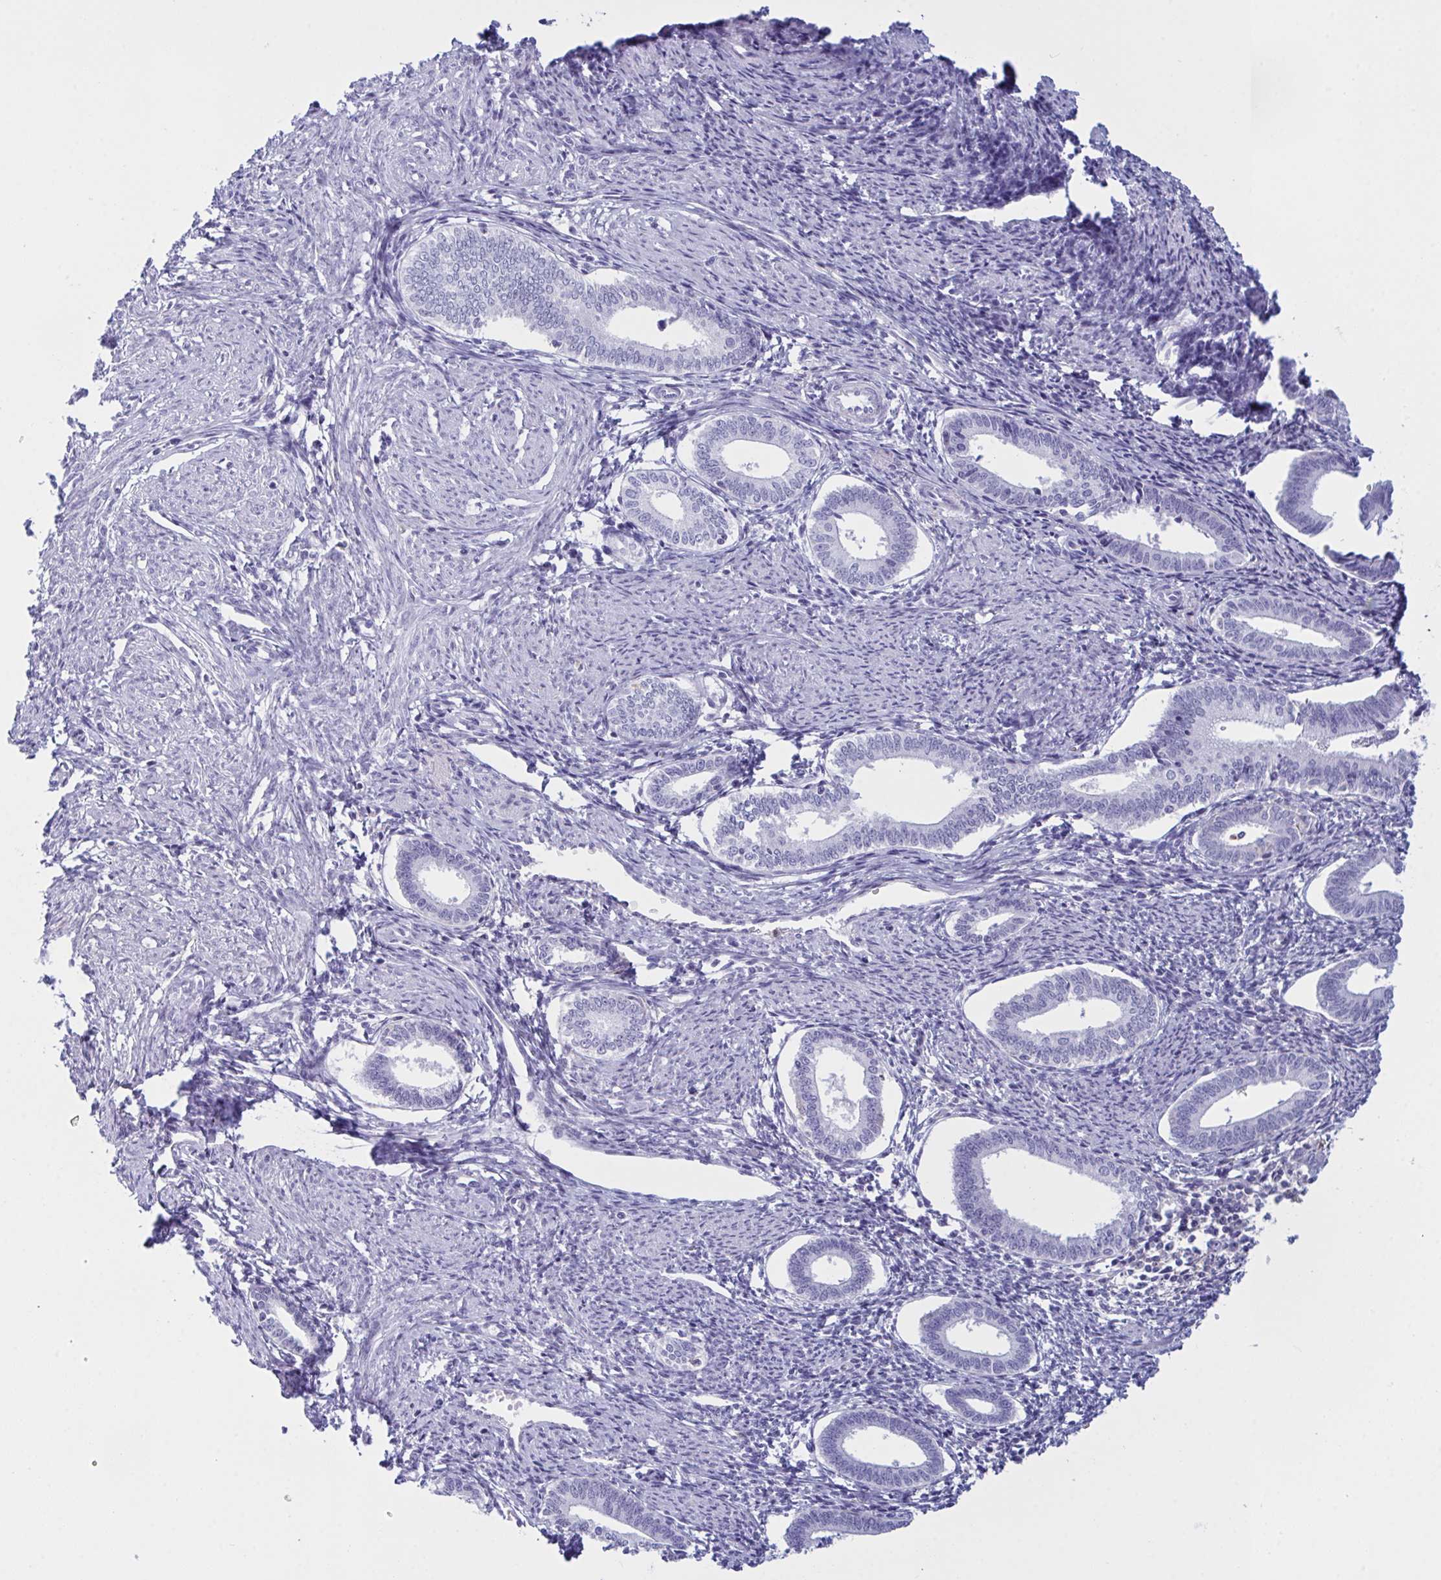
{"staining": {"intensity": "negative", "quantity": "none", "location": "none"}, "tissue": "endometrium", "cell_type": "Cells in endometrial stroma", "image_type": "normal", "snomed": [{"axis": "morphology", "description": "Normal tissue, NOS"}, {"axis": "topography", "description": "Endometrium"}], "caption": "Histopathology image shows no protein positivity in cells in endometrial stroma of normal endometrium.", "gene": "MYO1F", "patient": {"sex": "female", "age": 41}}